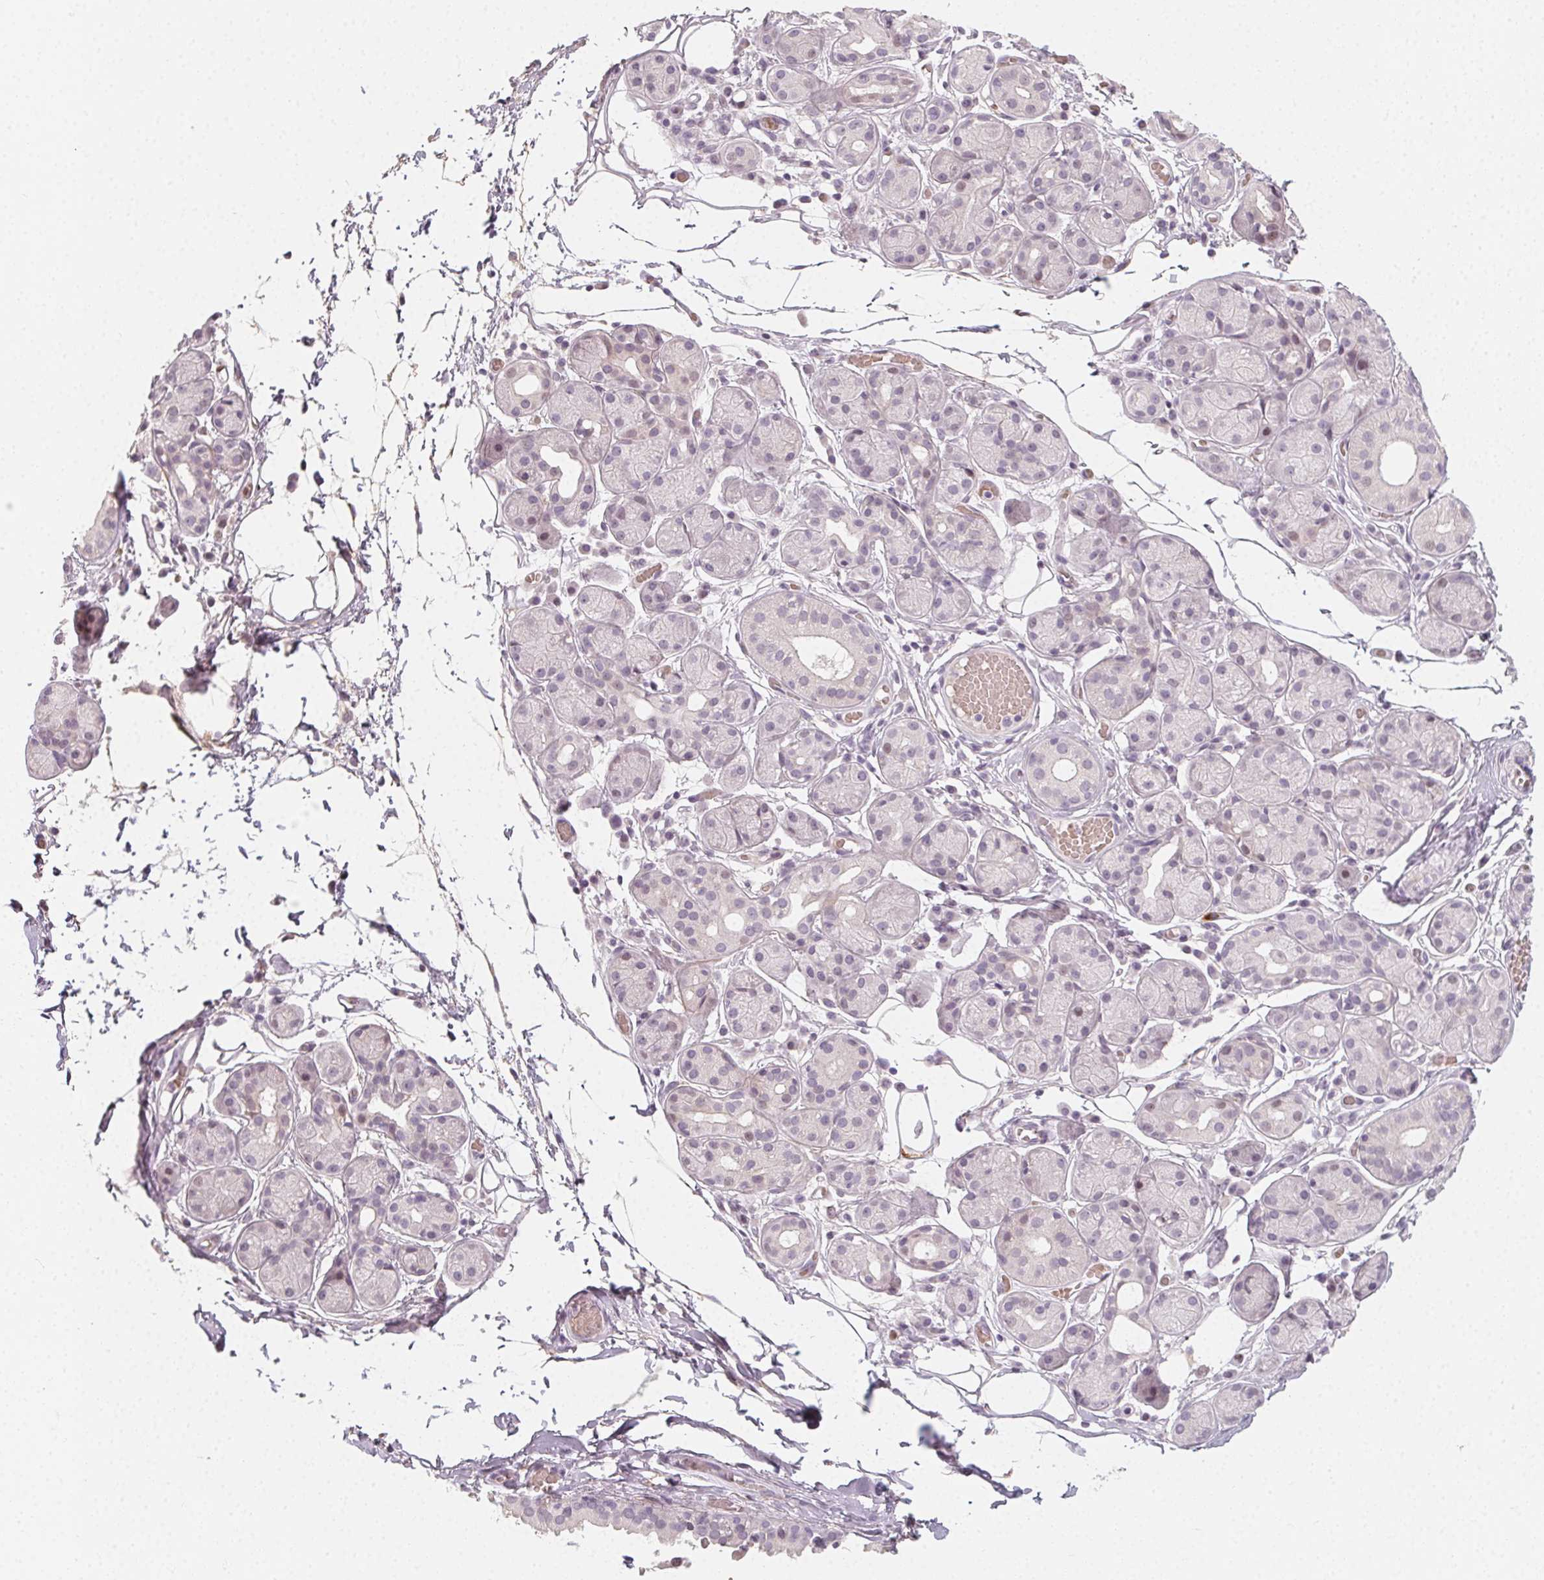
{"staining": {"intensity": "negative", "quantity": "none", "location": "none"}, "tissue": "salivary gland", "cell_type": "Glandular cells", "image_type": "normal", "snomed": [{"axis": "morphology", "description": "Normal tissue, NOS"}, {"axis": "topography", "description": "Salivary gland"}, {"axis": "topography", "description": "Peripheral nerve tissue"}], "caption": "DAB immunohistochemical staining of benign human salivary gland demonstrates no significant staining in glandular cells.", "gene": "CCDC96", "patient": {"sex": "male", "age": 71}}